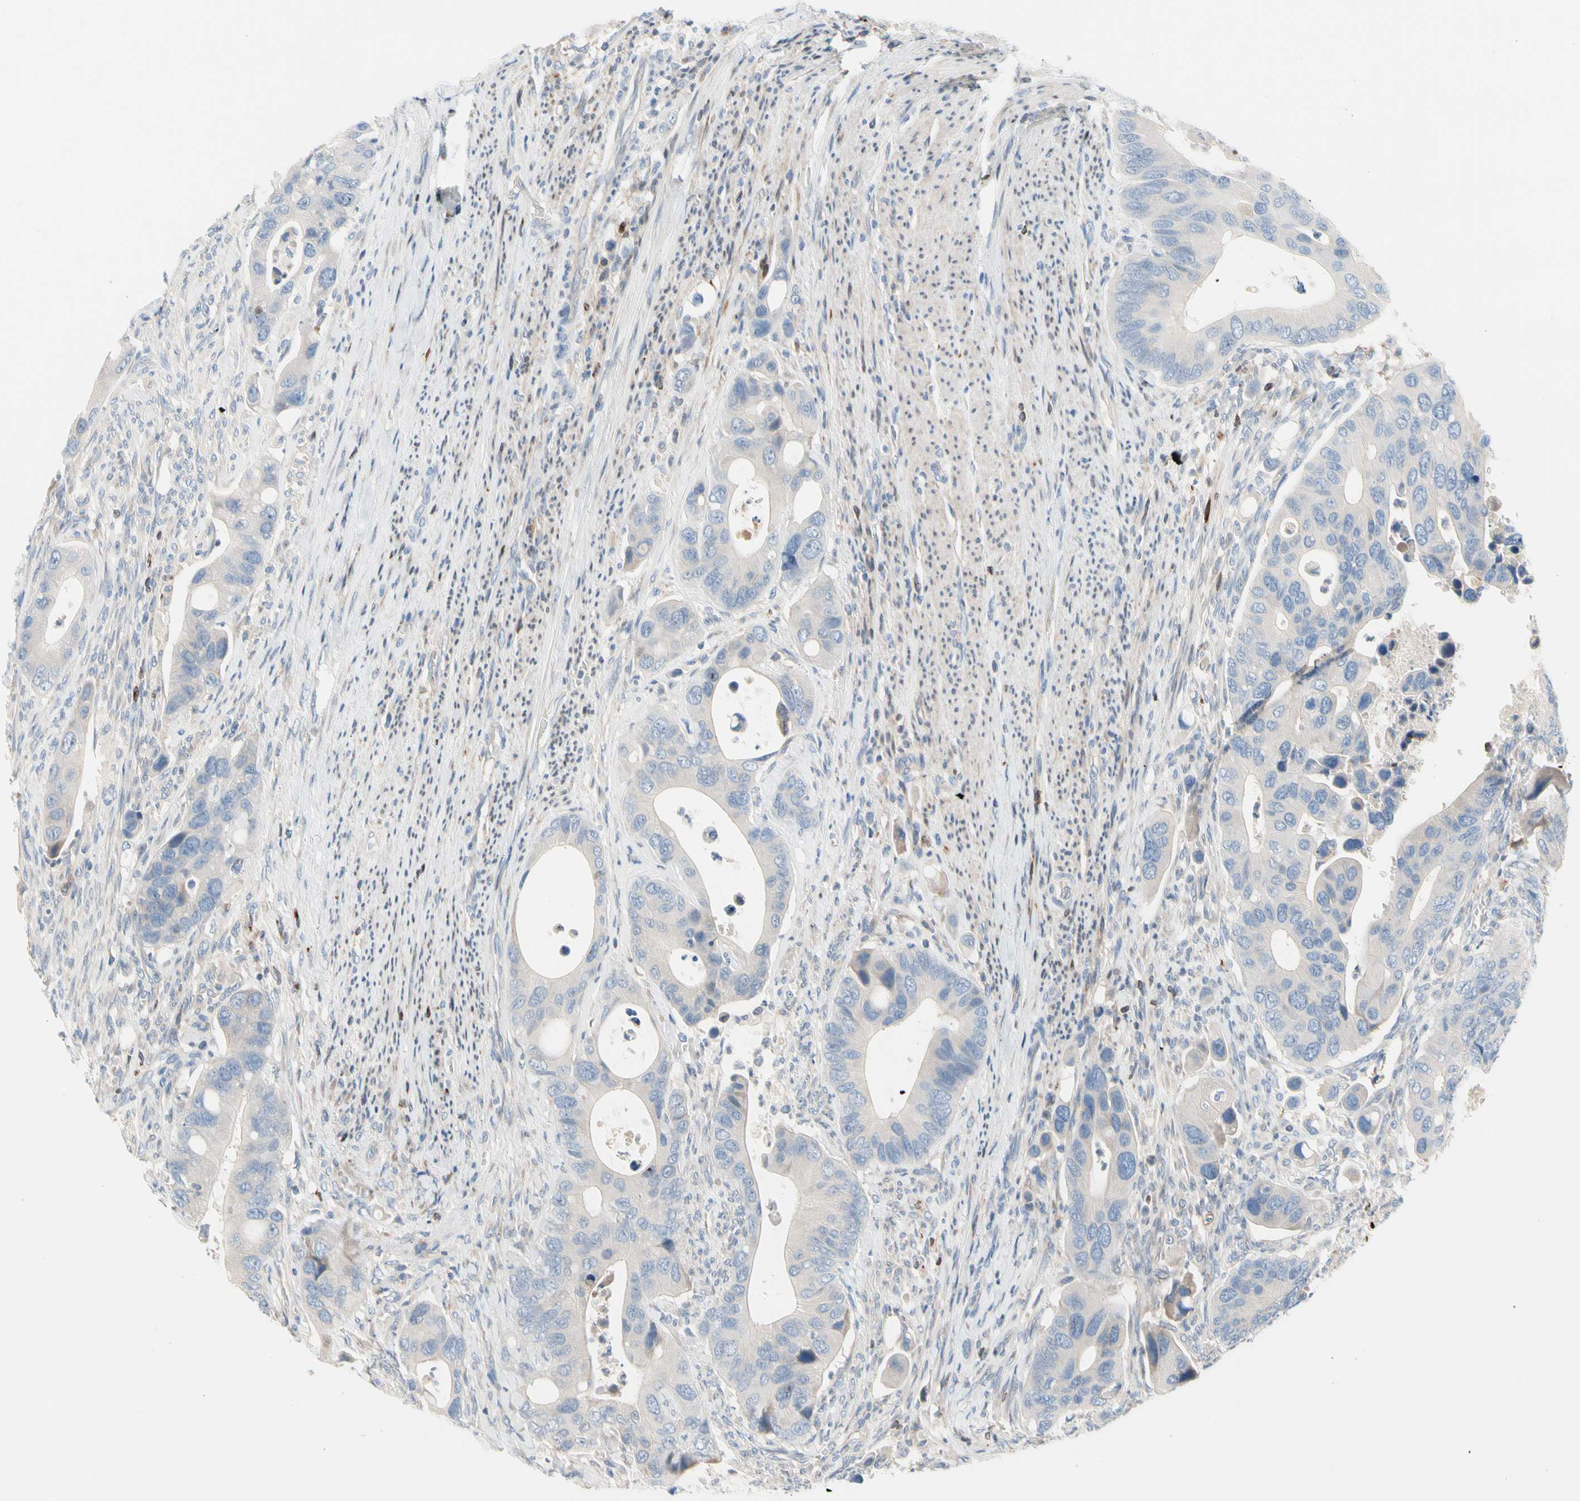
{"staining": {"intensity": "negative", "quantity": "none", "location": "none"}, "tissue": "colorectal cancer", "cell_type": "Tumor cells", "image_type": "cancer", "snomed": [{"axis": "morphology", "description": "Adenocarcinoma, NOS"}, {"axis": "topography", "description": "Rectum"}], "caption": "The micrograph demonstrates no staining of tumor cells in colorectal cancer (adenocarcinoma).", "gene": "MAP3K3", "patient": {"sex": "female", "age": 57}}